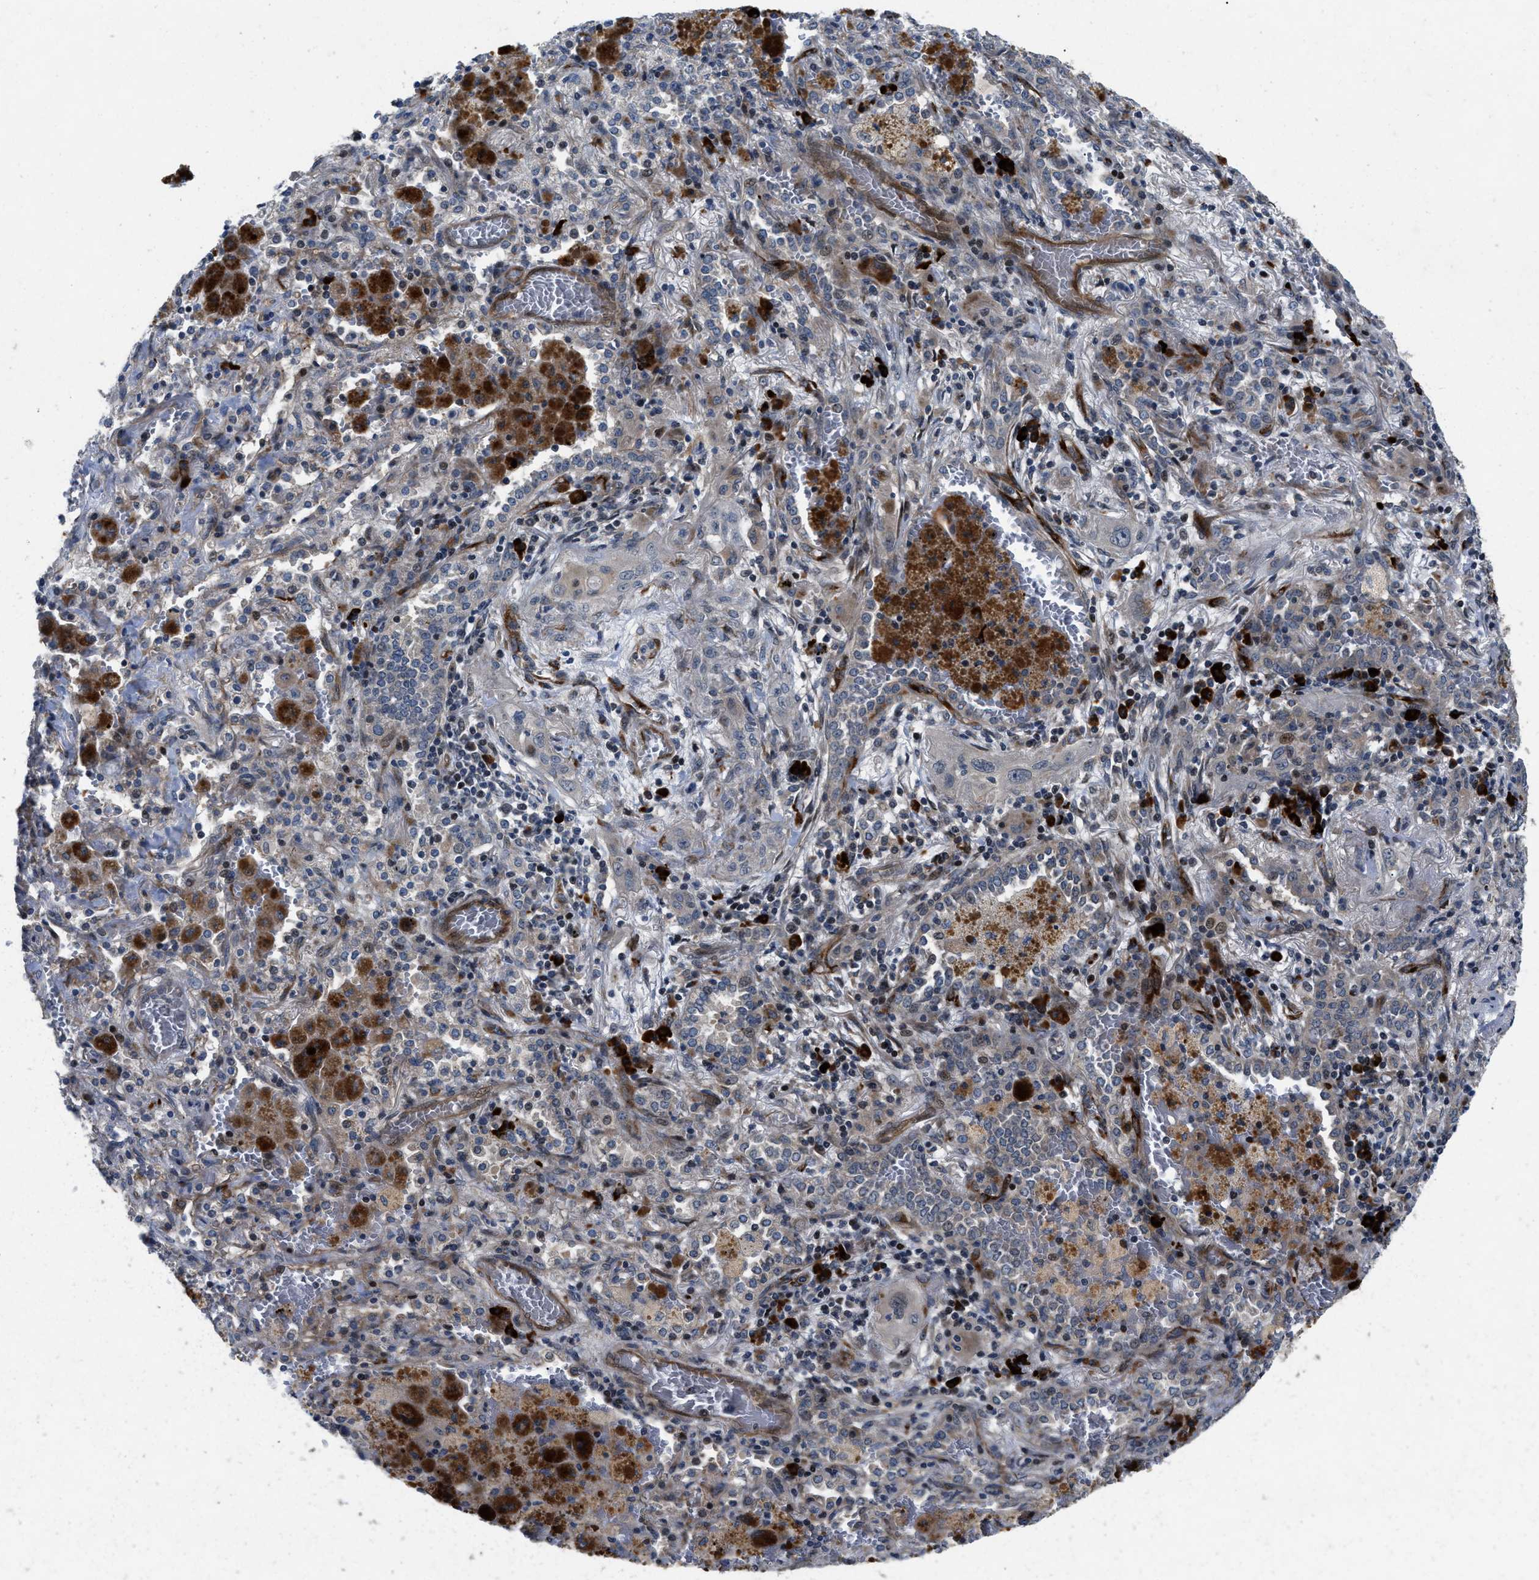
{"staining": {"intensity": "weak", "quantity": "<25%", "location": "nuclear"}, "tissue": "lung cancer", "cell_type": "Tumor cells", "image_type": "cancer", "snomed": [{"axis": "morphology", "description": "Squamous cell carcinoma, NOS"}, {"axis": "topography", "description": "Lung"}], "caption": "Immunohistochemistry (IHC) of squamous cell carcinoma (lung) exhibits no positivity in tumor cells.", "gene": "HSPA12B", "patient": {"sex": "female", "age": 47}}